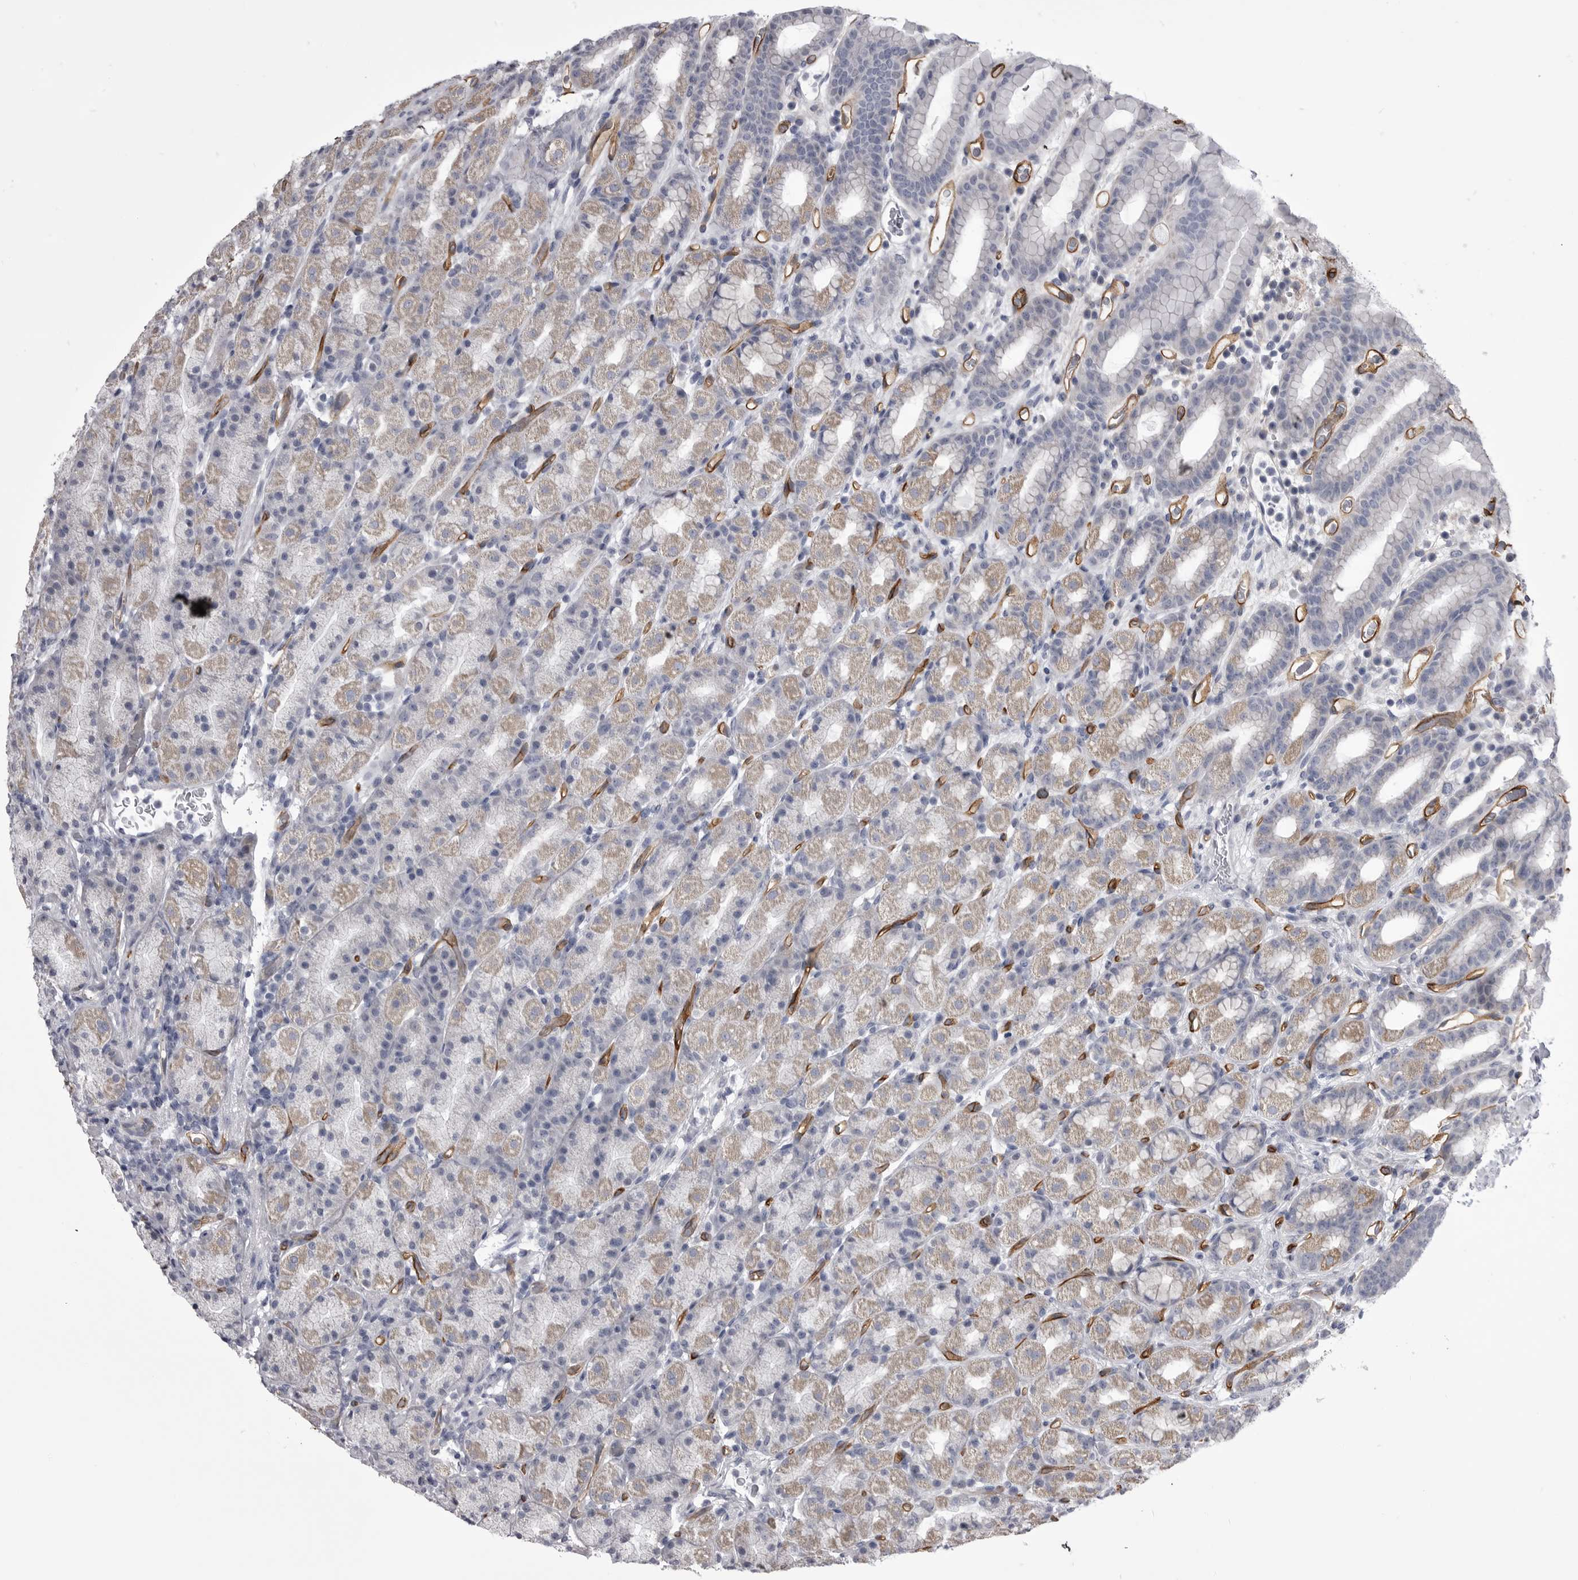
{"staining": {"intensity": "weak", "quantity": "25%-75%", "location": "cytoplasmic/membranous"}, "tissue": "stomach", "cell_type": "Glandular cells", "image_type": "normal", "snomed": [{"axis": "morphology", "description": "Normal tissue, NOS"}, {"axis": "topography", "description": "Stomach, upper"}], "caption": "Stomach stained with DAB (3,3'-diaminobenzidine) IHC exhibits low levels of weak cytoplasmic/membranous staining in approximately 25%-75% of glandular cells. Nuclei are stained in blue.", "gene": "OPLAH", "patient": {"sex": "male", "age": 68}}